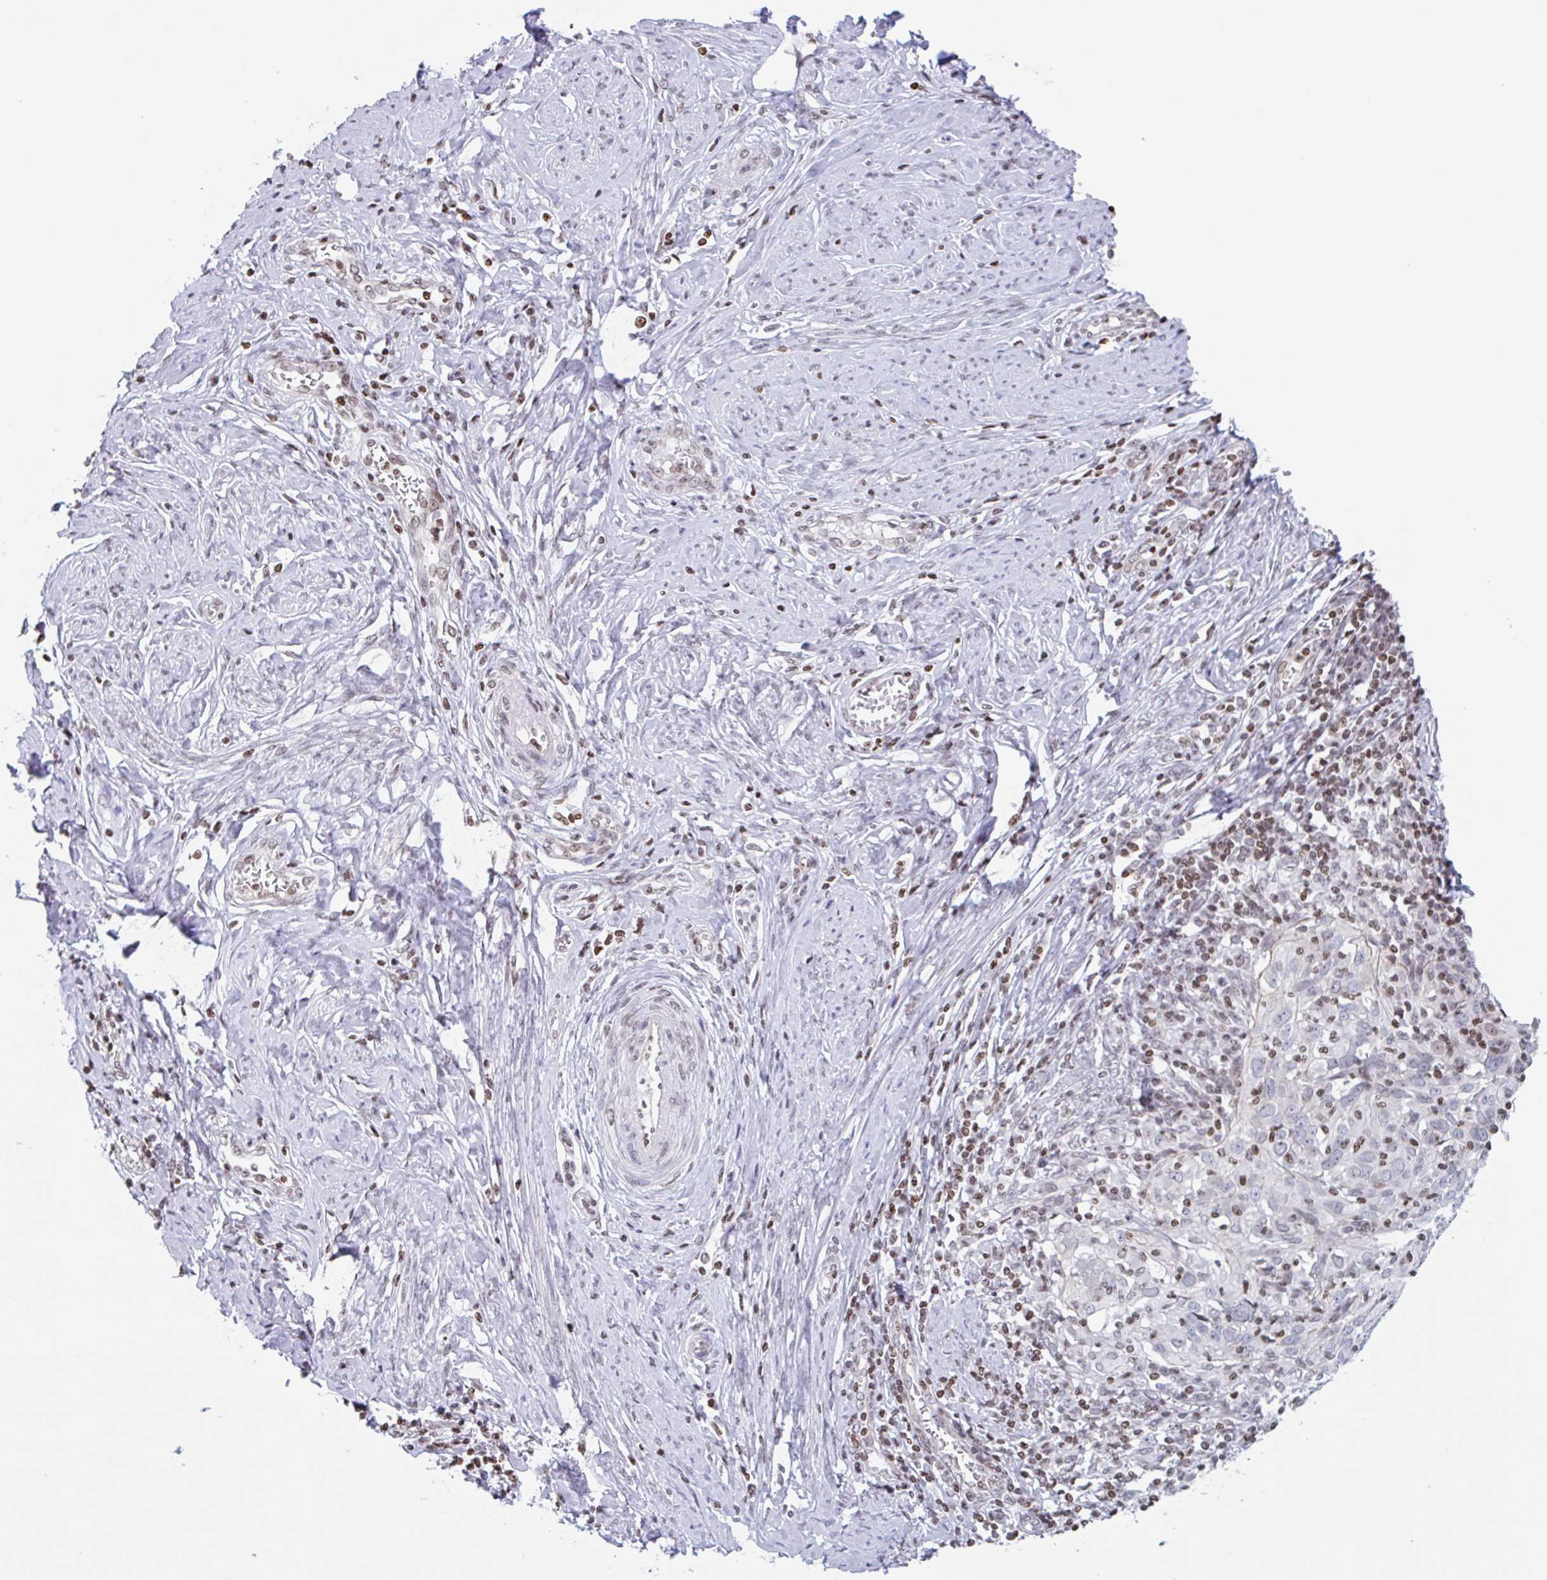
{"staining": {"intensity": "negative", "quantity": "none", "location": "none"}, "tissue": "cervical cancer", "cell_type": "Tumor cells", "image_type": "cancer", "snomed": [{"axis": "morphology", "description": "Normal tissue, NOS"}, {"axis": "morphology", "description": "Squamous cell carcinoma, NOS"}, {"axis": "topography", "description": "Cervix"}], "caption": "Tumor cells show no significant protein staining in squamous cell carcinoma (cervical).", "gene": "NOL6", "patient": {"sex": "female", "age": 31}}